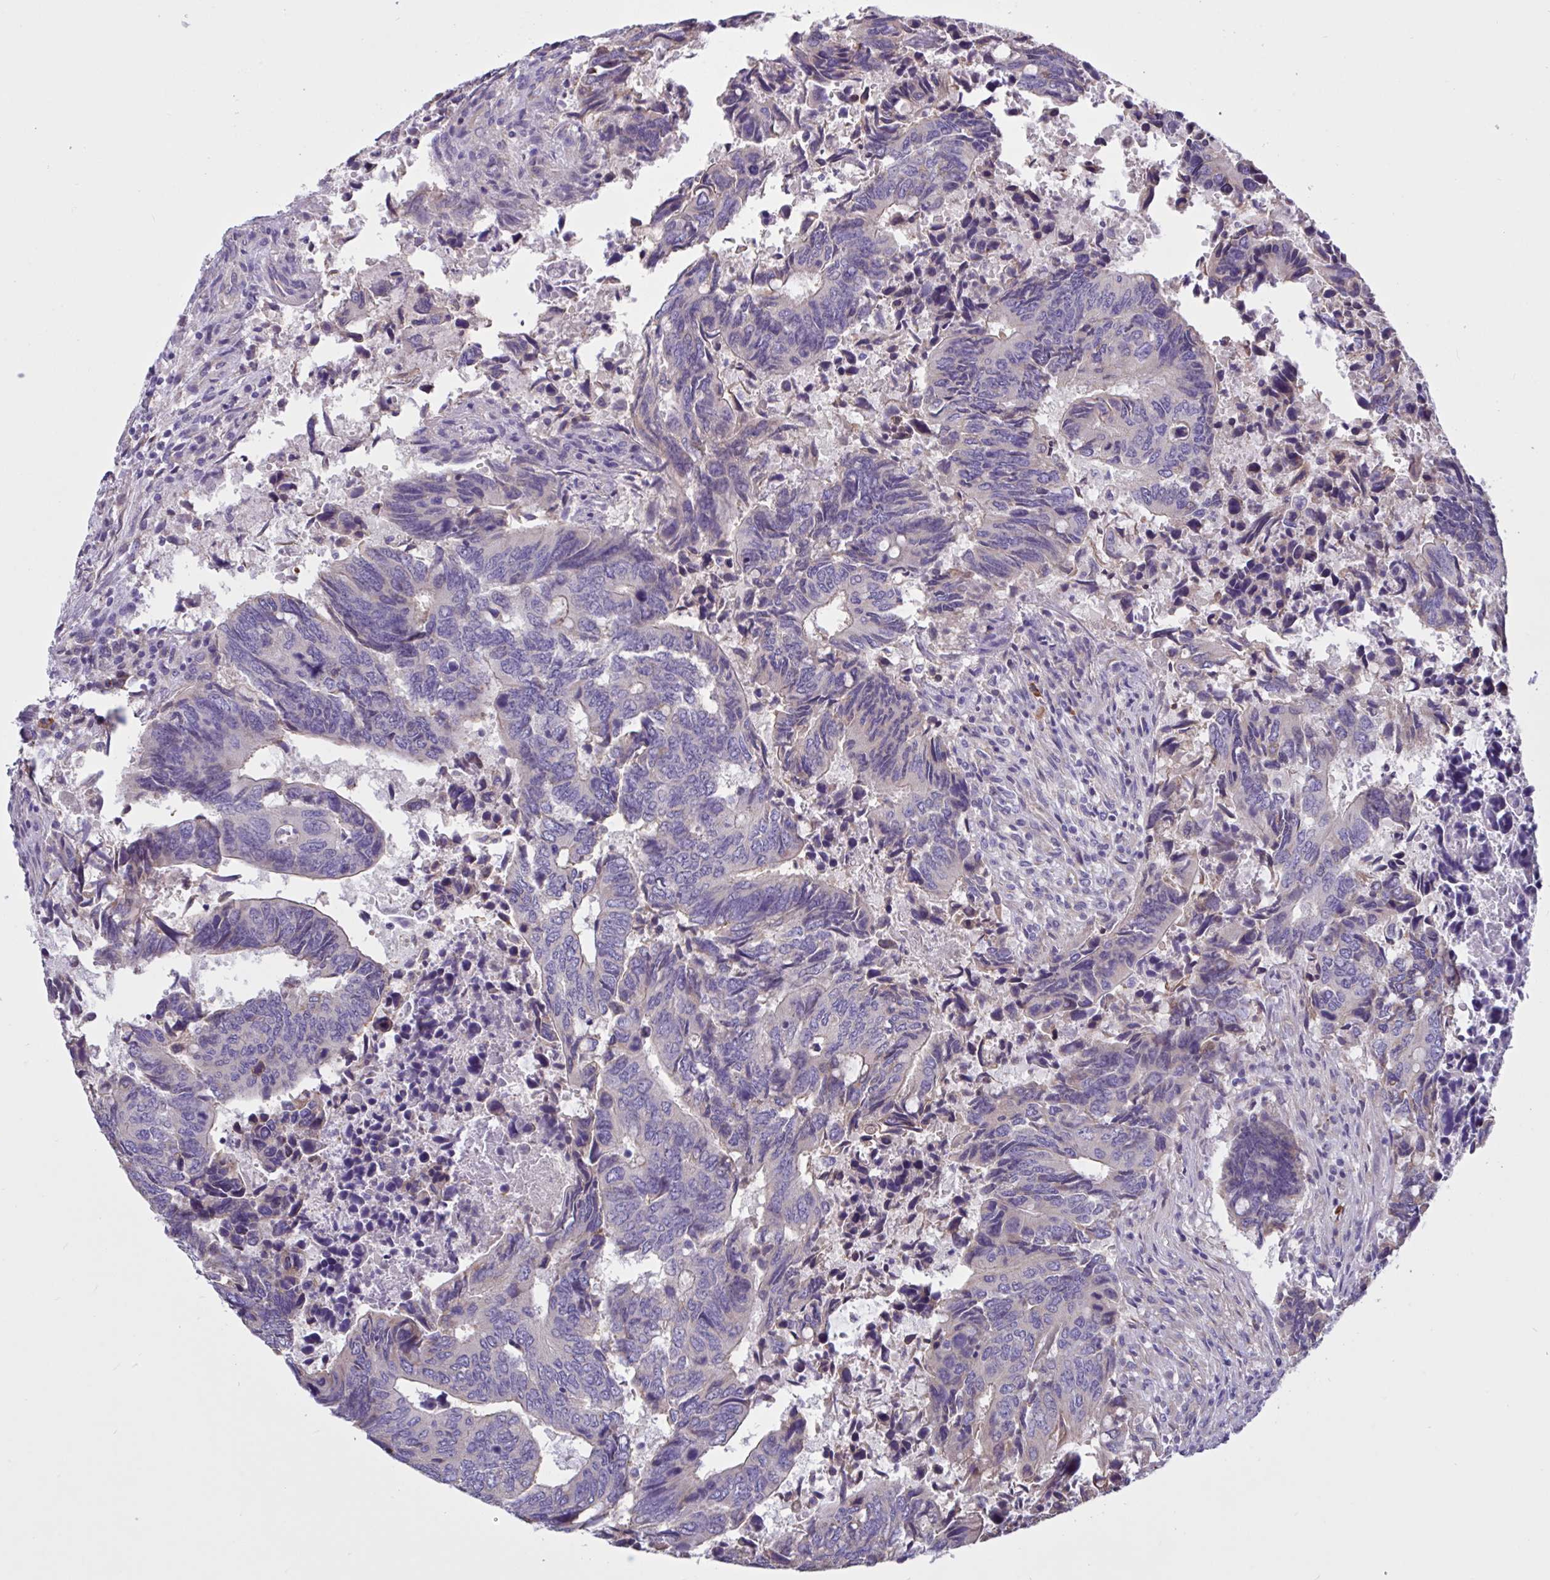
{"staining": {"intensity": "weak", "quantity": "25%-75%", "location": "cytoplasmic/membranous"}, "tissue": "colorectal cancer", "cell_type": "Tumor cells", "image_type": "cancer", "snomed": [{"axis": "morphology", "description": "Adenocarcinoma, NOS"}, {"axis": "topography", "description": "Colon"}], "caption": "DAB immunohistochemical staining of colorectal adenocarcinoma demonstrates weak cytoplasmic/membranous protein positivity in about 25%-75% of tumor cells.", "gene": "SLC66A1", "patient": {"sex": "male", "age": 87}}